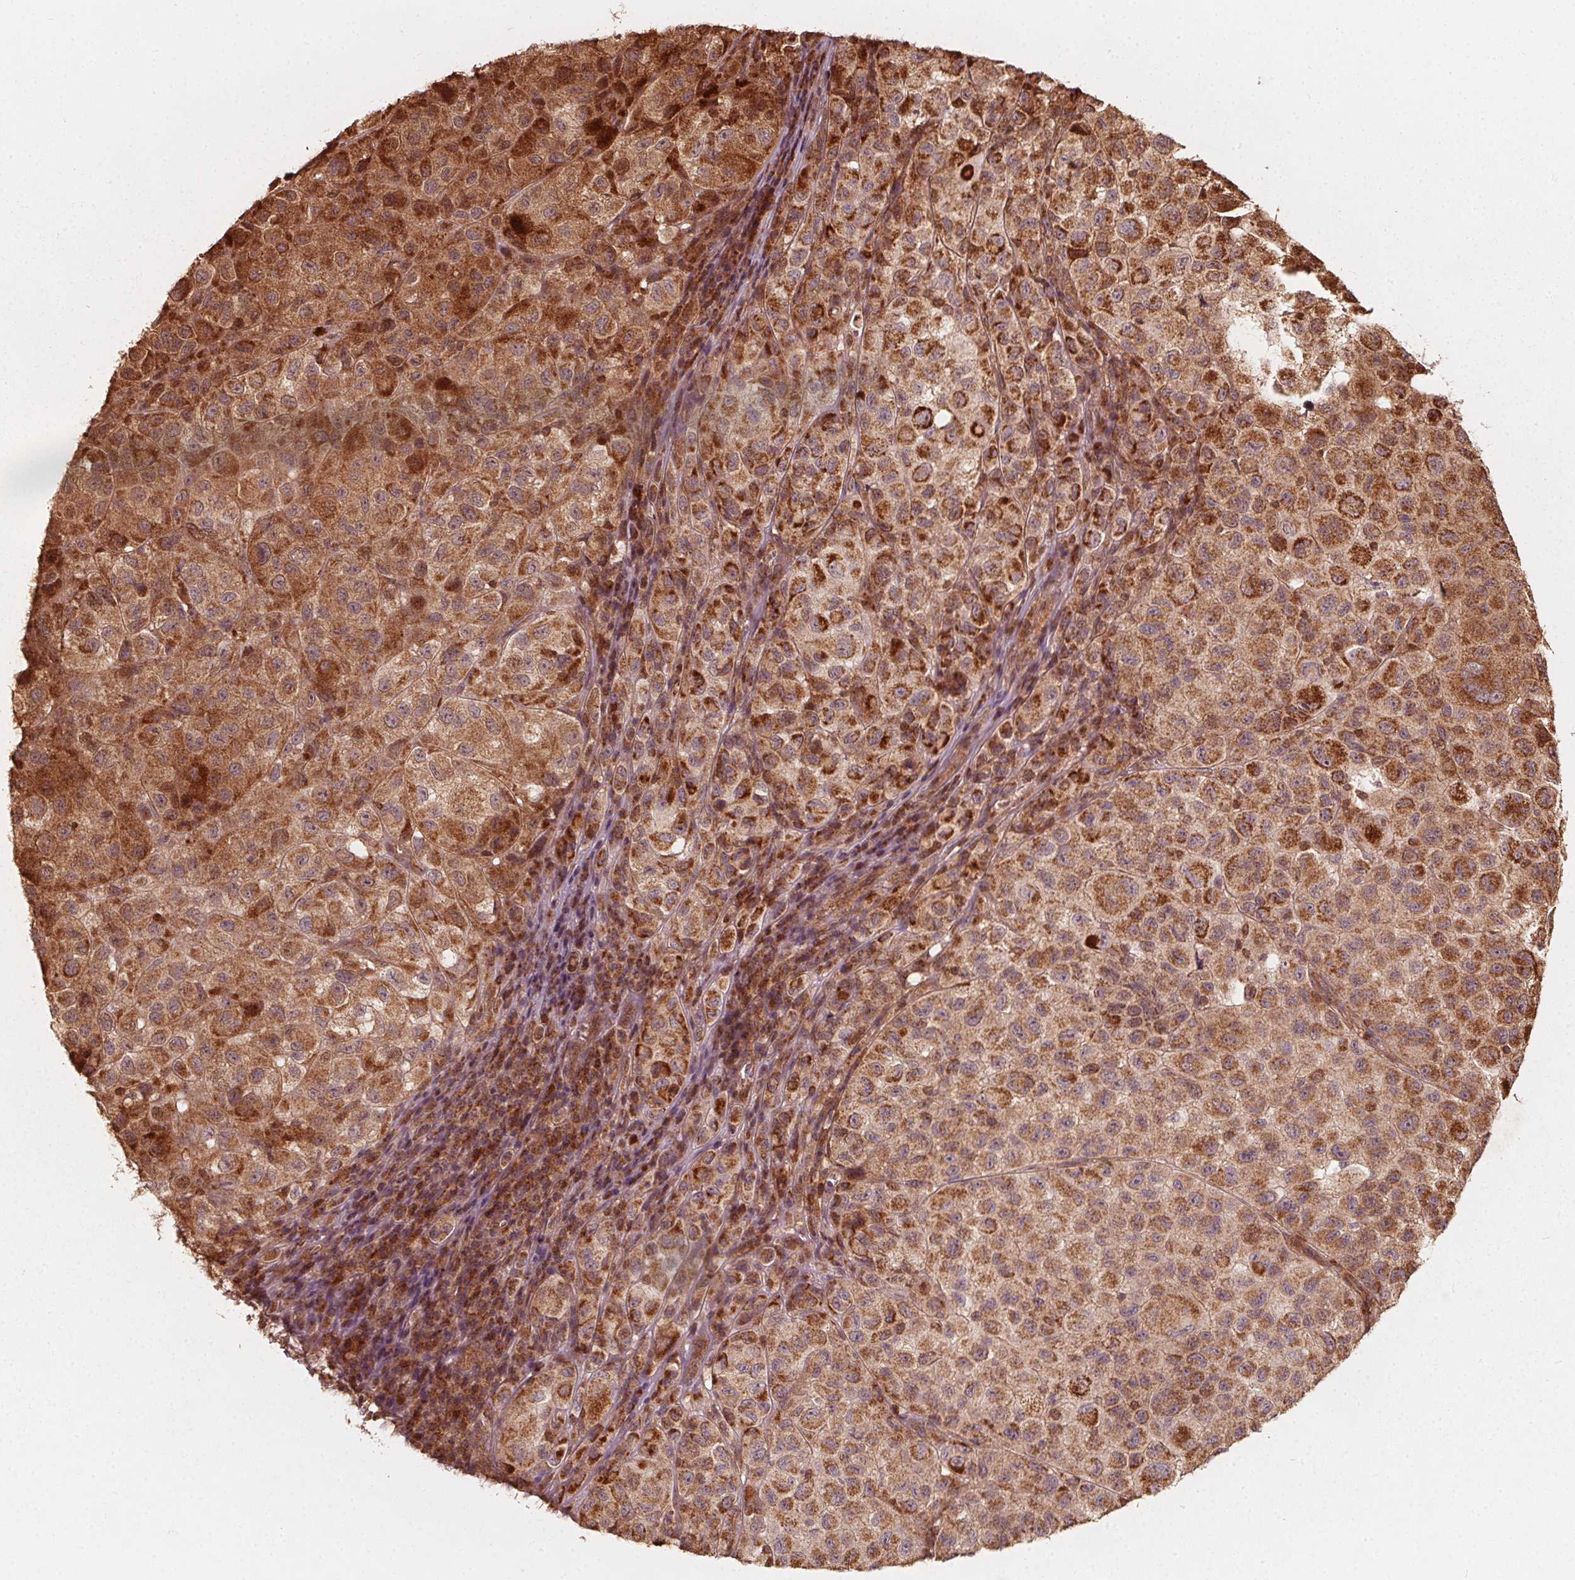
{"staining": {"intensity": "strong", "quantity": "25%-75%", "location": "cytoplasmic/membranous"}, "tissue": "melanoma", "cell_type": "Tumor cells", "image_type": "cancer", "snomed": [{"axis": "morphology", "description": "Malignant melanoma, NOS"}, {"axis": "topography", "description": "Skin"}], "caption": "IHC micrograph of human melanoma stained for a protein (brown), which shows high levels of strong cytoplasmic/membranous expression in about 25%-75% of tumor cells.", "gene": "AIP", "patient": {"sex": "male", "age": 93}}